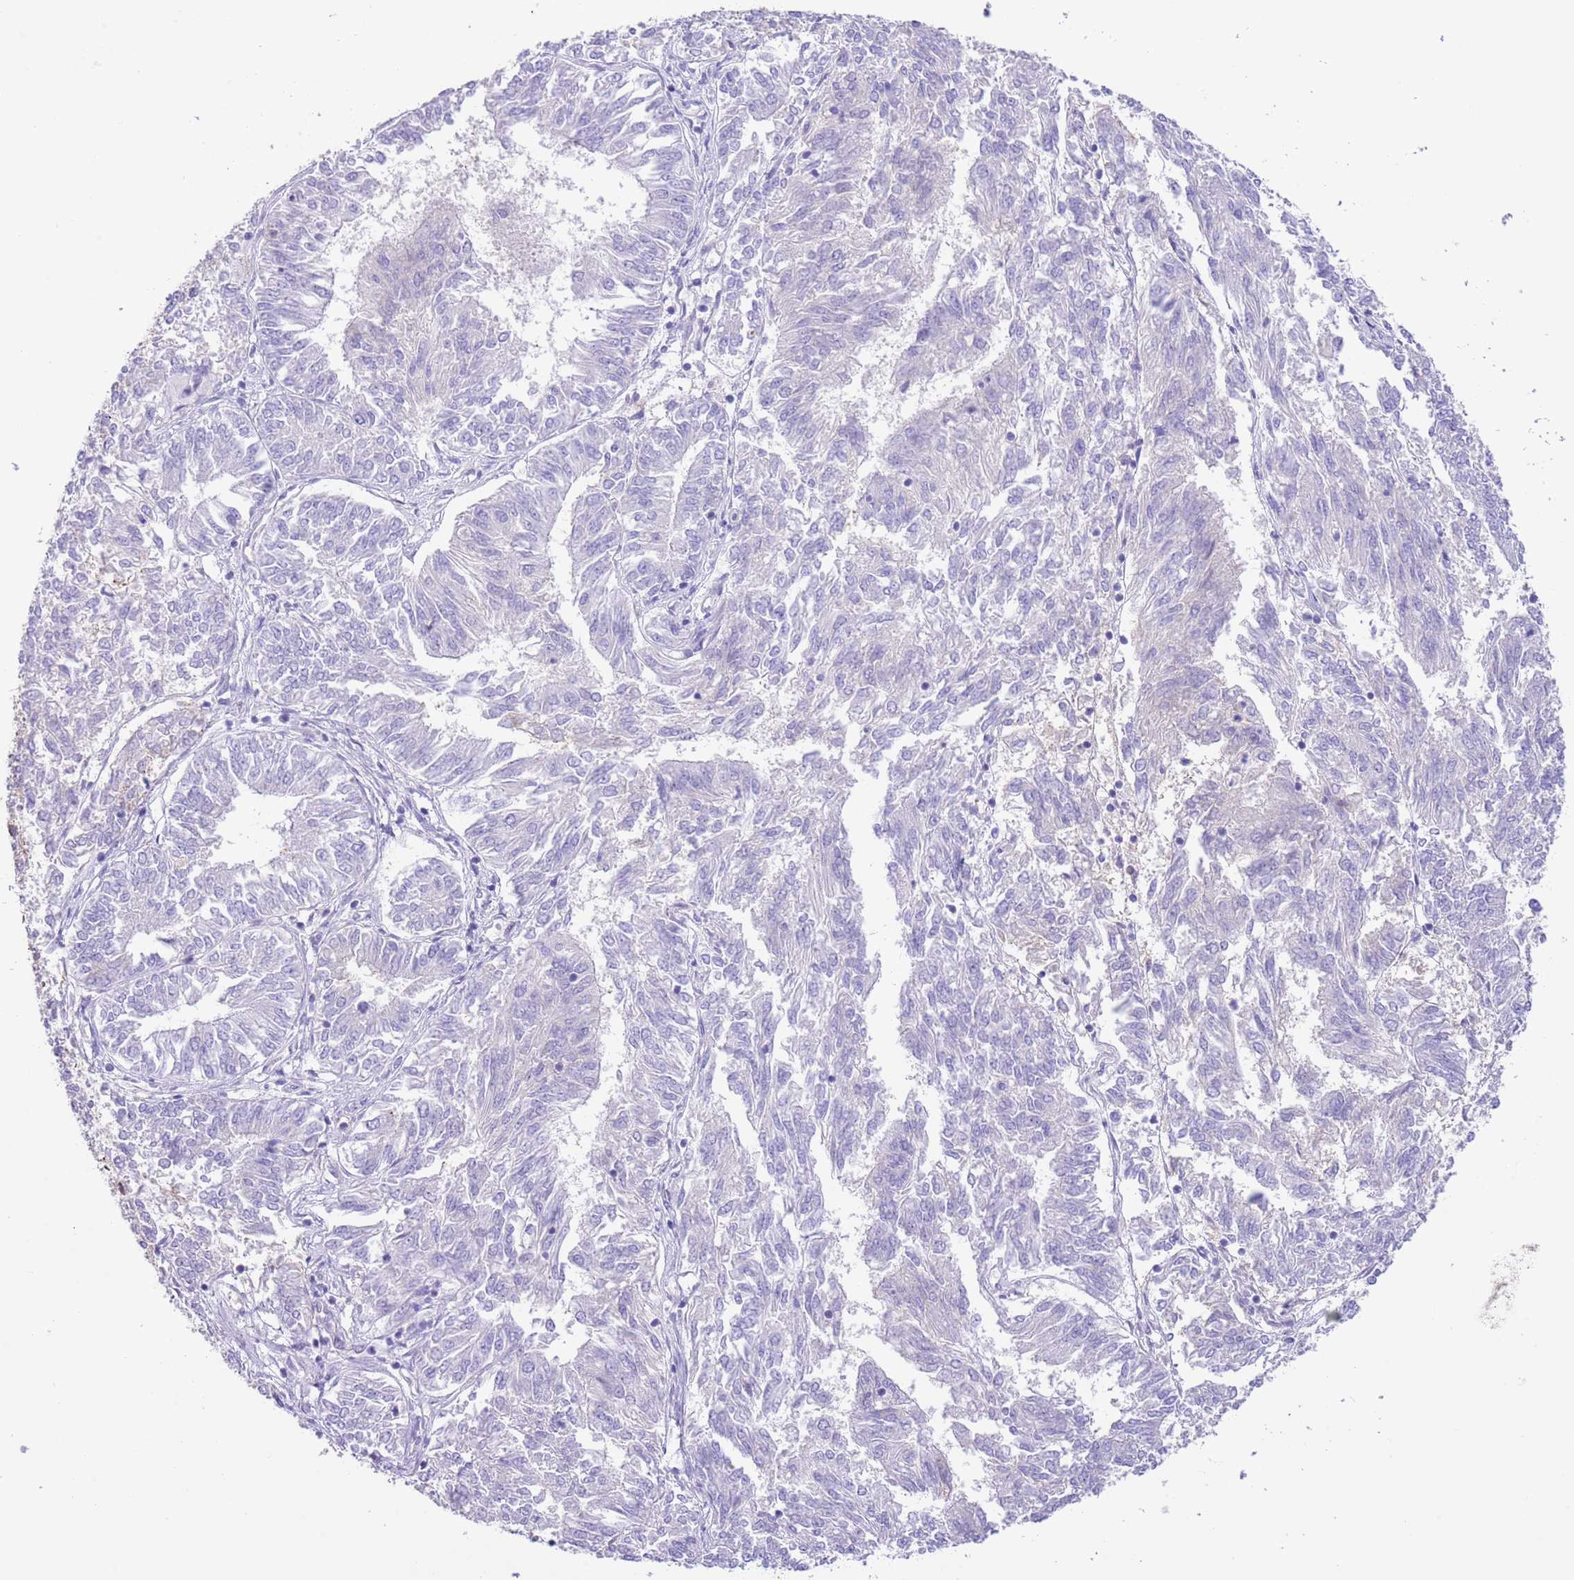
{"staining": {"intensity": "negative", "quantity": "none", "location": "none"}, "tissue": "endometrial cancer", "cell_type": "Tumor cells", "image_type": "cancer", "snomed": [{"axis": "morphology", "description": "Adenocarcinoma, NOS"}, {"axis": "topography", "description": "Endometrium"}], "caption": "IHC histopathology image of human endometrial adenocarcinoma stained for a protein (brown), which shows no positivity in tumor cells.", "gene": "IGF1", "patient": {"sex": "female", "age": 58}}